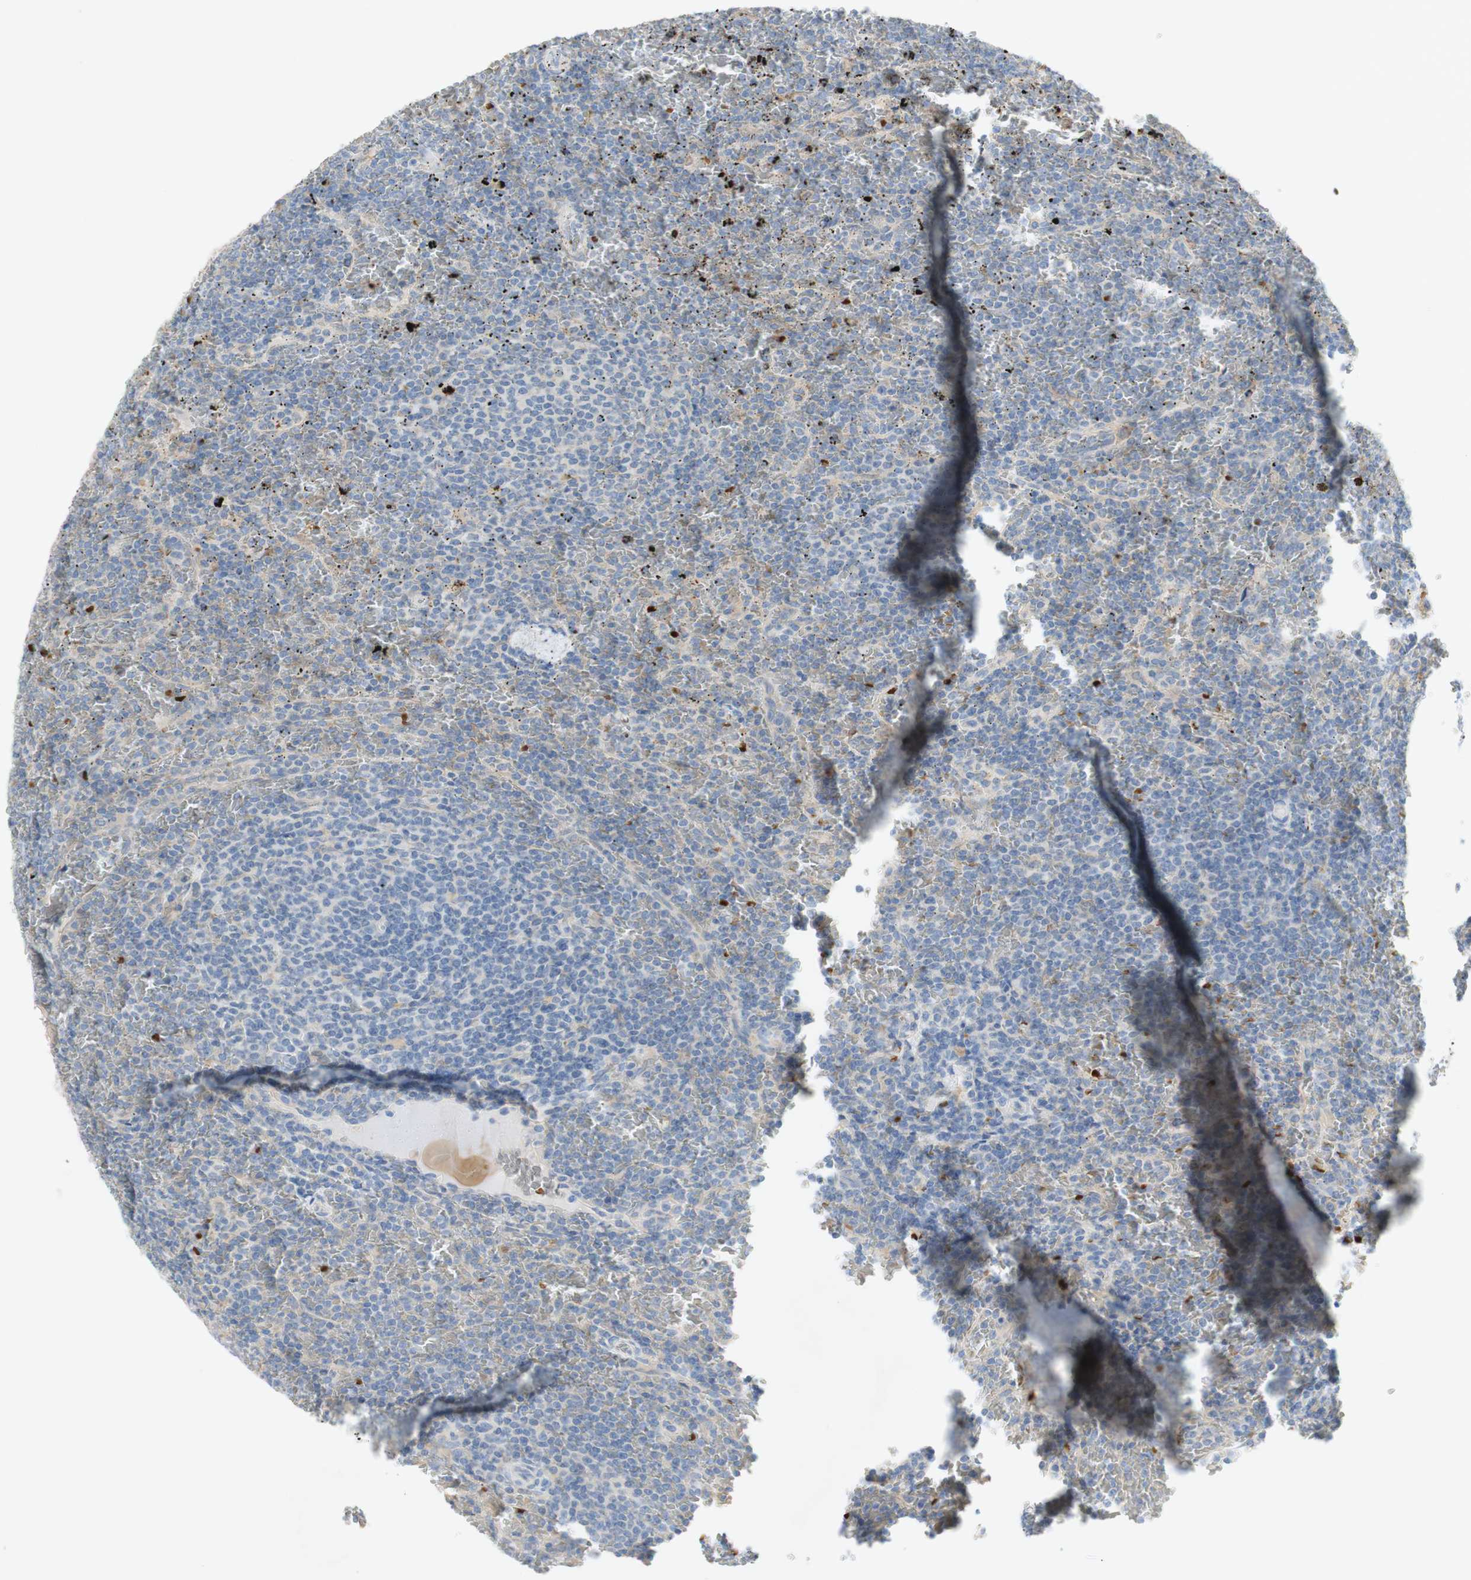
{"staining": {"intensity": "negative", "quantity": "none", "location": "none"}, "tissue": "lymphoma", "cell_type": "Tumor cells", "image_type": "cancer", "snomed": [{"axis": "morphology", "description": "Malignant lymphoma, non-Hodgkin's type, Low grade"}, {"axis": "topography", "description": "Spleen"}], "caption": "Human lymphoma stained for a protein using IHC reveals no expression in tumor cells.", "gene": "EPO", "patient": {"sex": "female", "age": 77}}